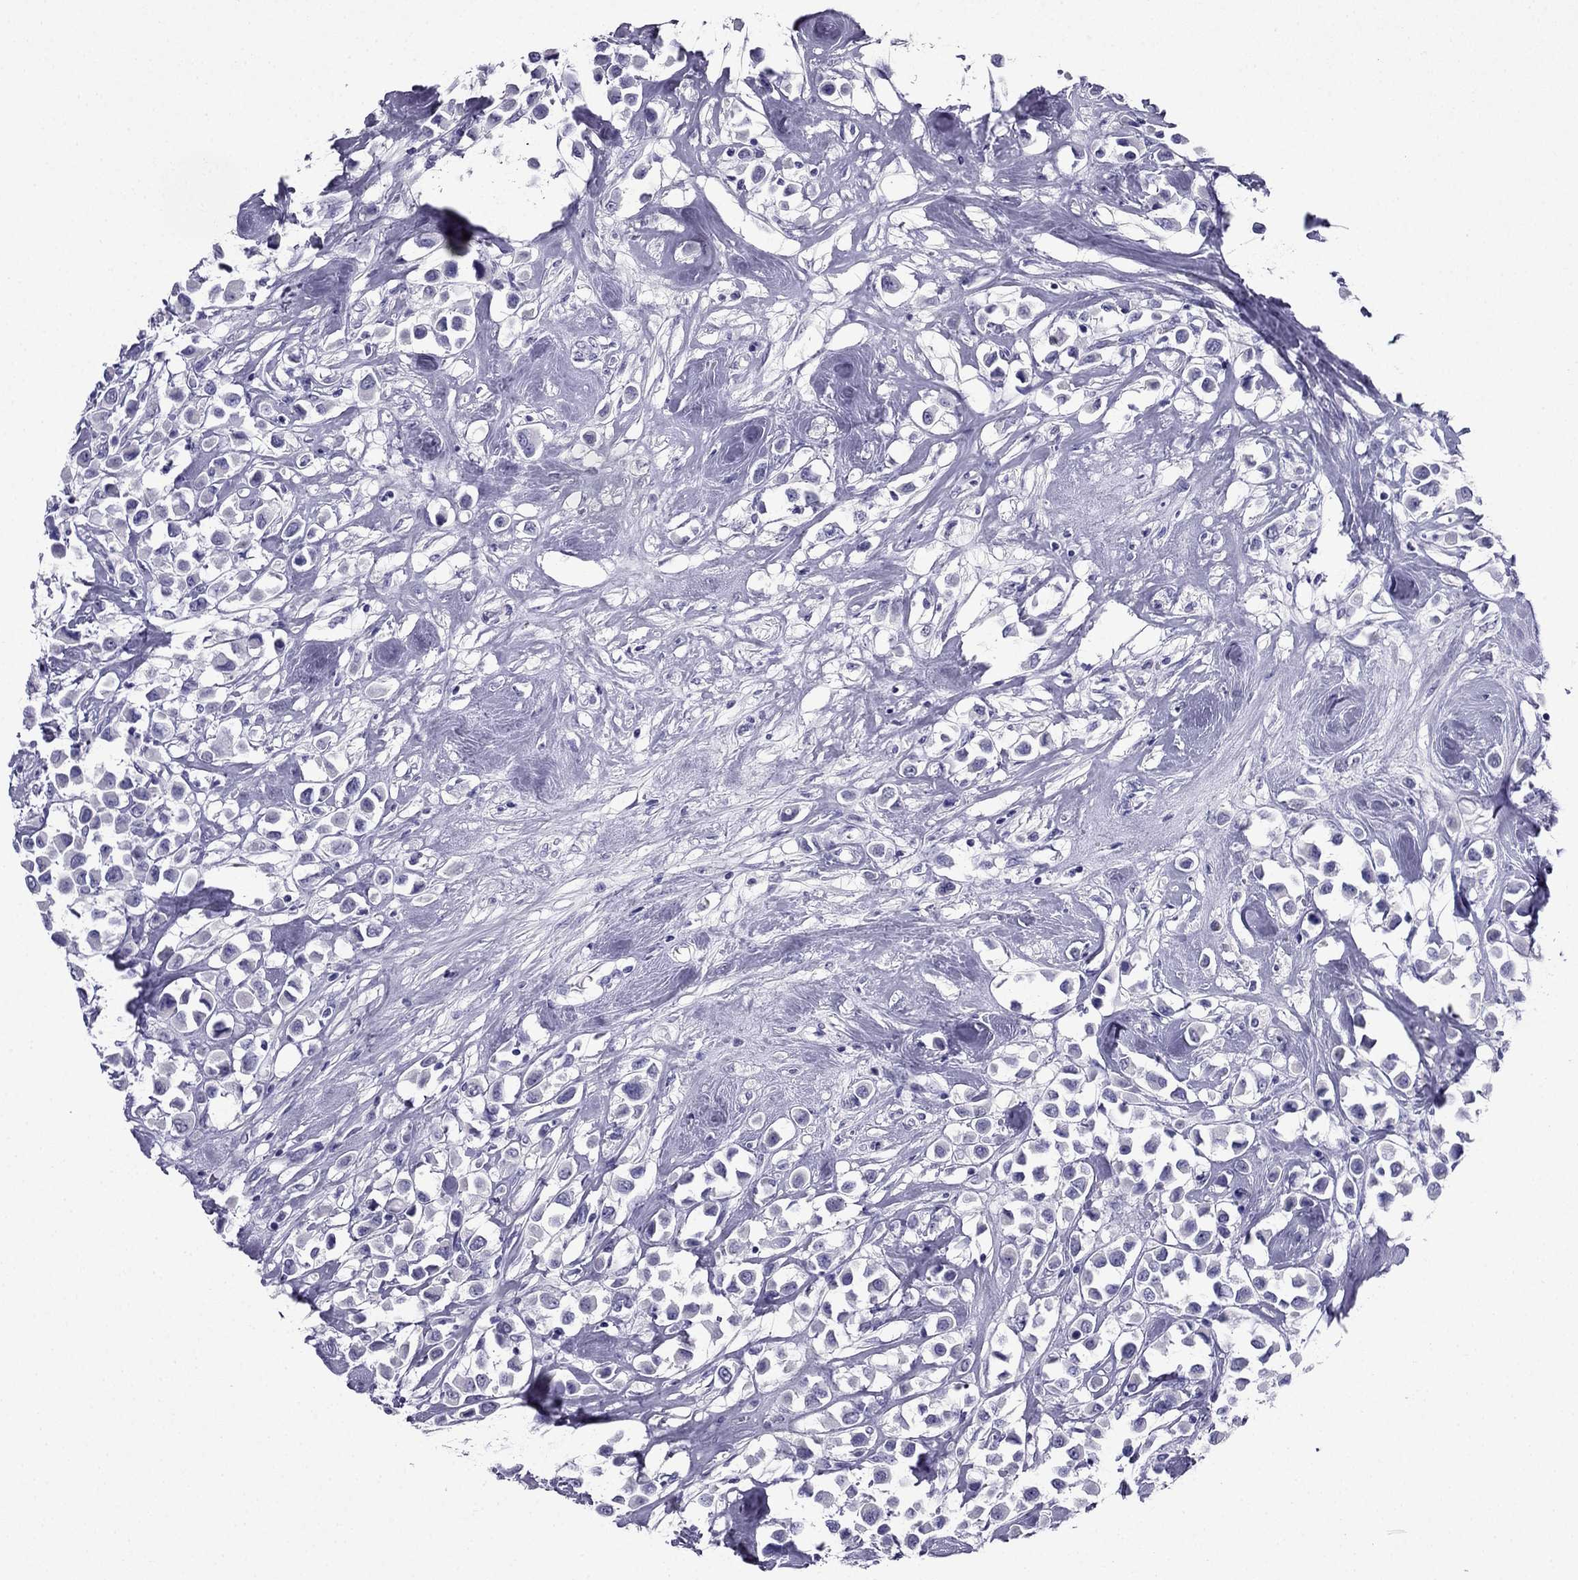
{"staining": {"intensity": "negative", "quantity": "none", "location": "none"}, "tissue": "breast cancer", "cell_type": "Tumor cells", "image_type": "cancer", "snomed": [{"axis": "morphology", "description": "Duct carcinoma"}, {"axis": "topography", "description": "Breast"}], "caption": "A photomicrograph of human breast cancer is negative for staining in tumor cells.", "gene": "CDHR4", "patient": {"sex": "female", "age": 61}}